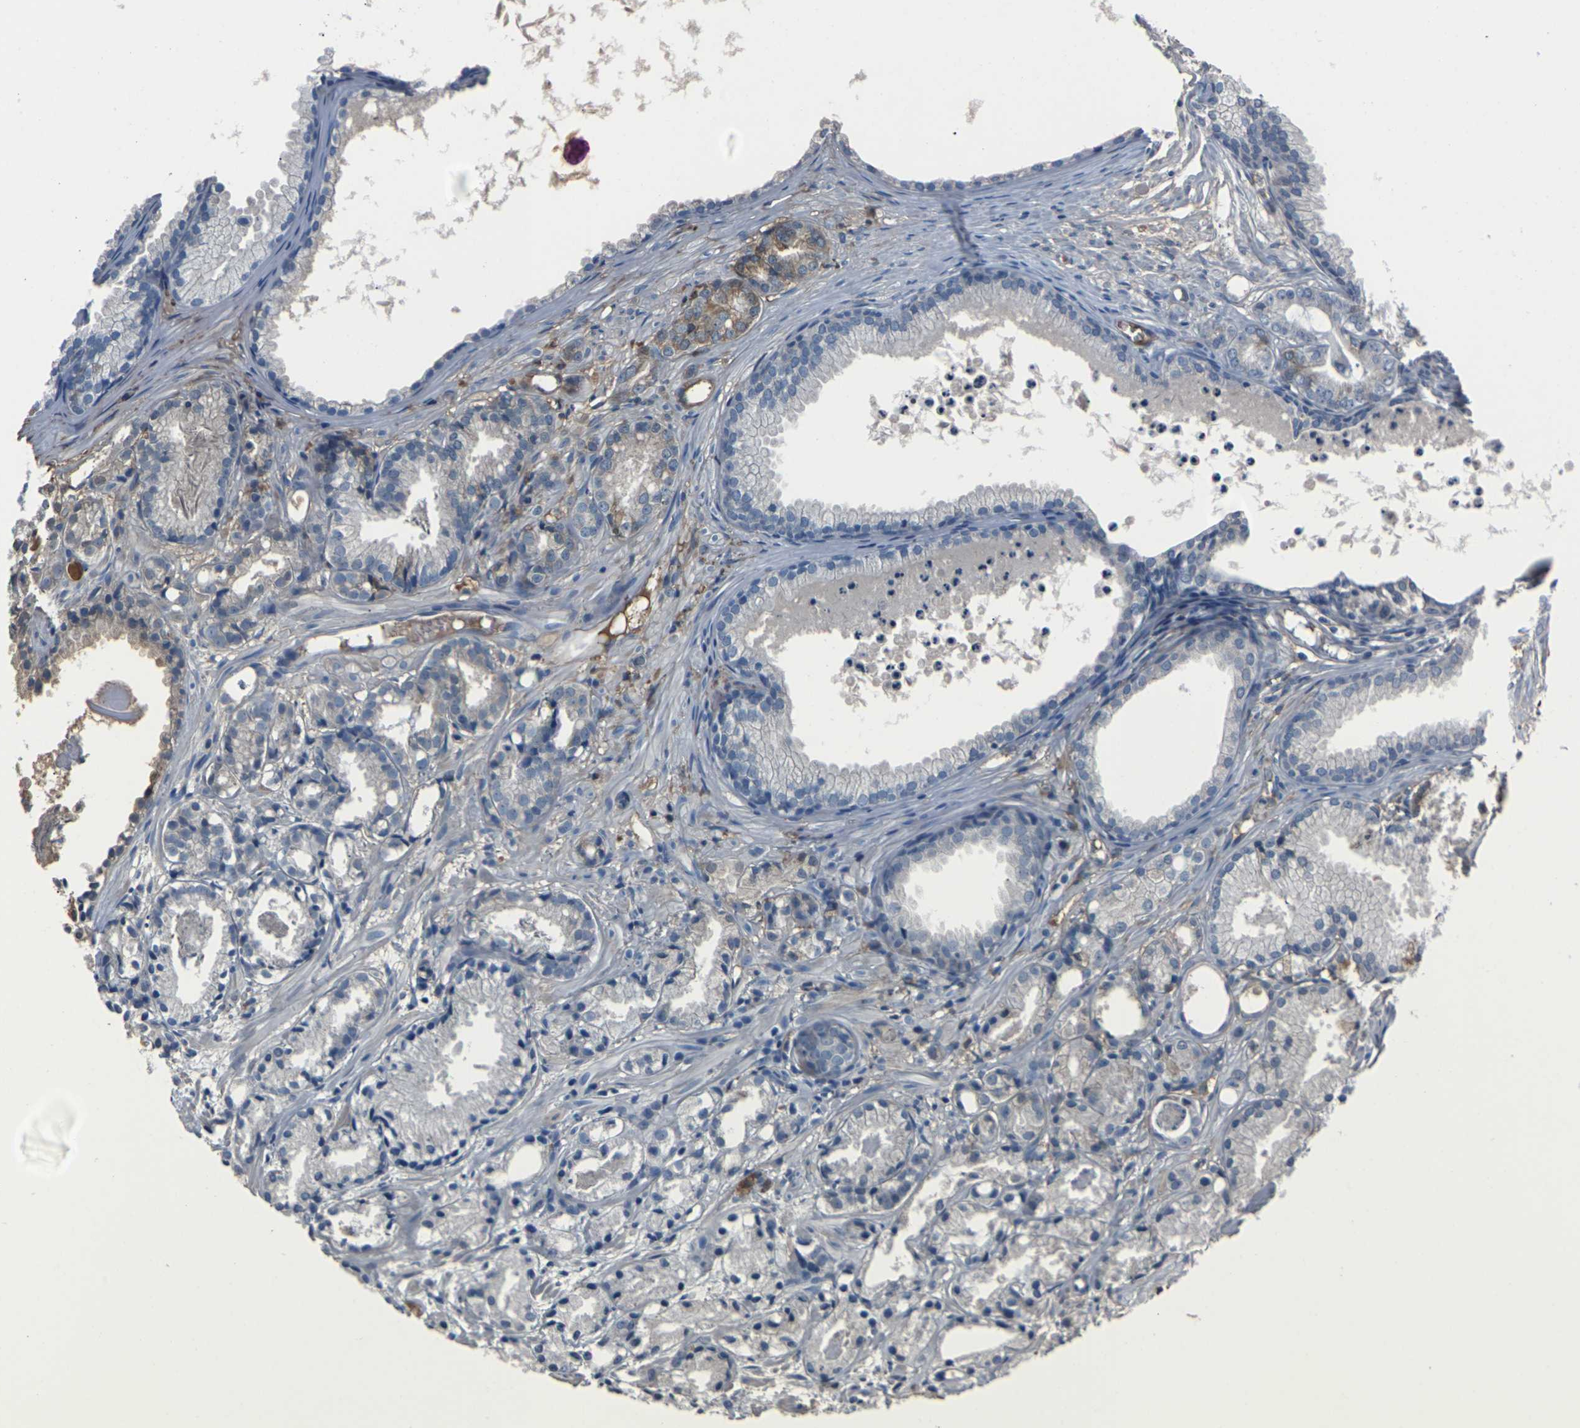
{"staining": {"intensity": "moderate", "quantity": "<25%", "location": "cytoplasmic/membranous"}, "tissue": "prostate cancer", "cell_type": "Tumor cells", "image_type": "cancer", "snomed": [{"axis": "morphology", "description": "Adenocarcinoma, Low grade"}, {"axis": "topography", "description": "Prostate"}], "caption": "Immunohistochemistry (IHC) image of neoplastic tissue: human adenocarcinoma (low-grade) (prostate) stained using immunohistochemistry (IHC) demonstrates low levels of moderate protein expression localized specifically in the cytoplasmic/membranous of tumor cells, appearing as a cytoplasmic/membranous brown color.", "gene": "LEP", "patient": {"sex": "male", "age": 72}}